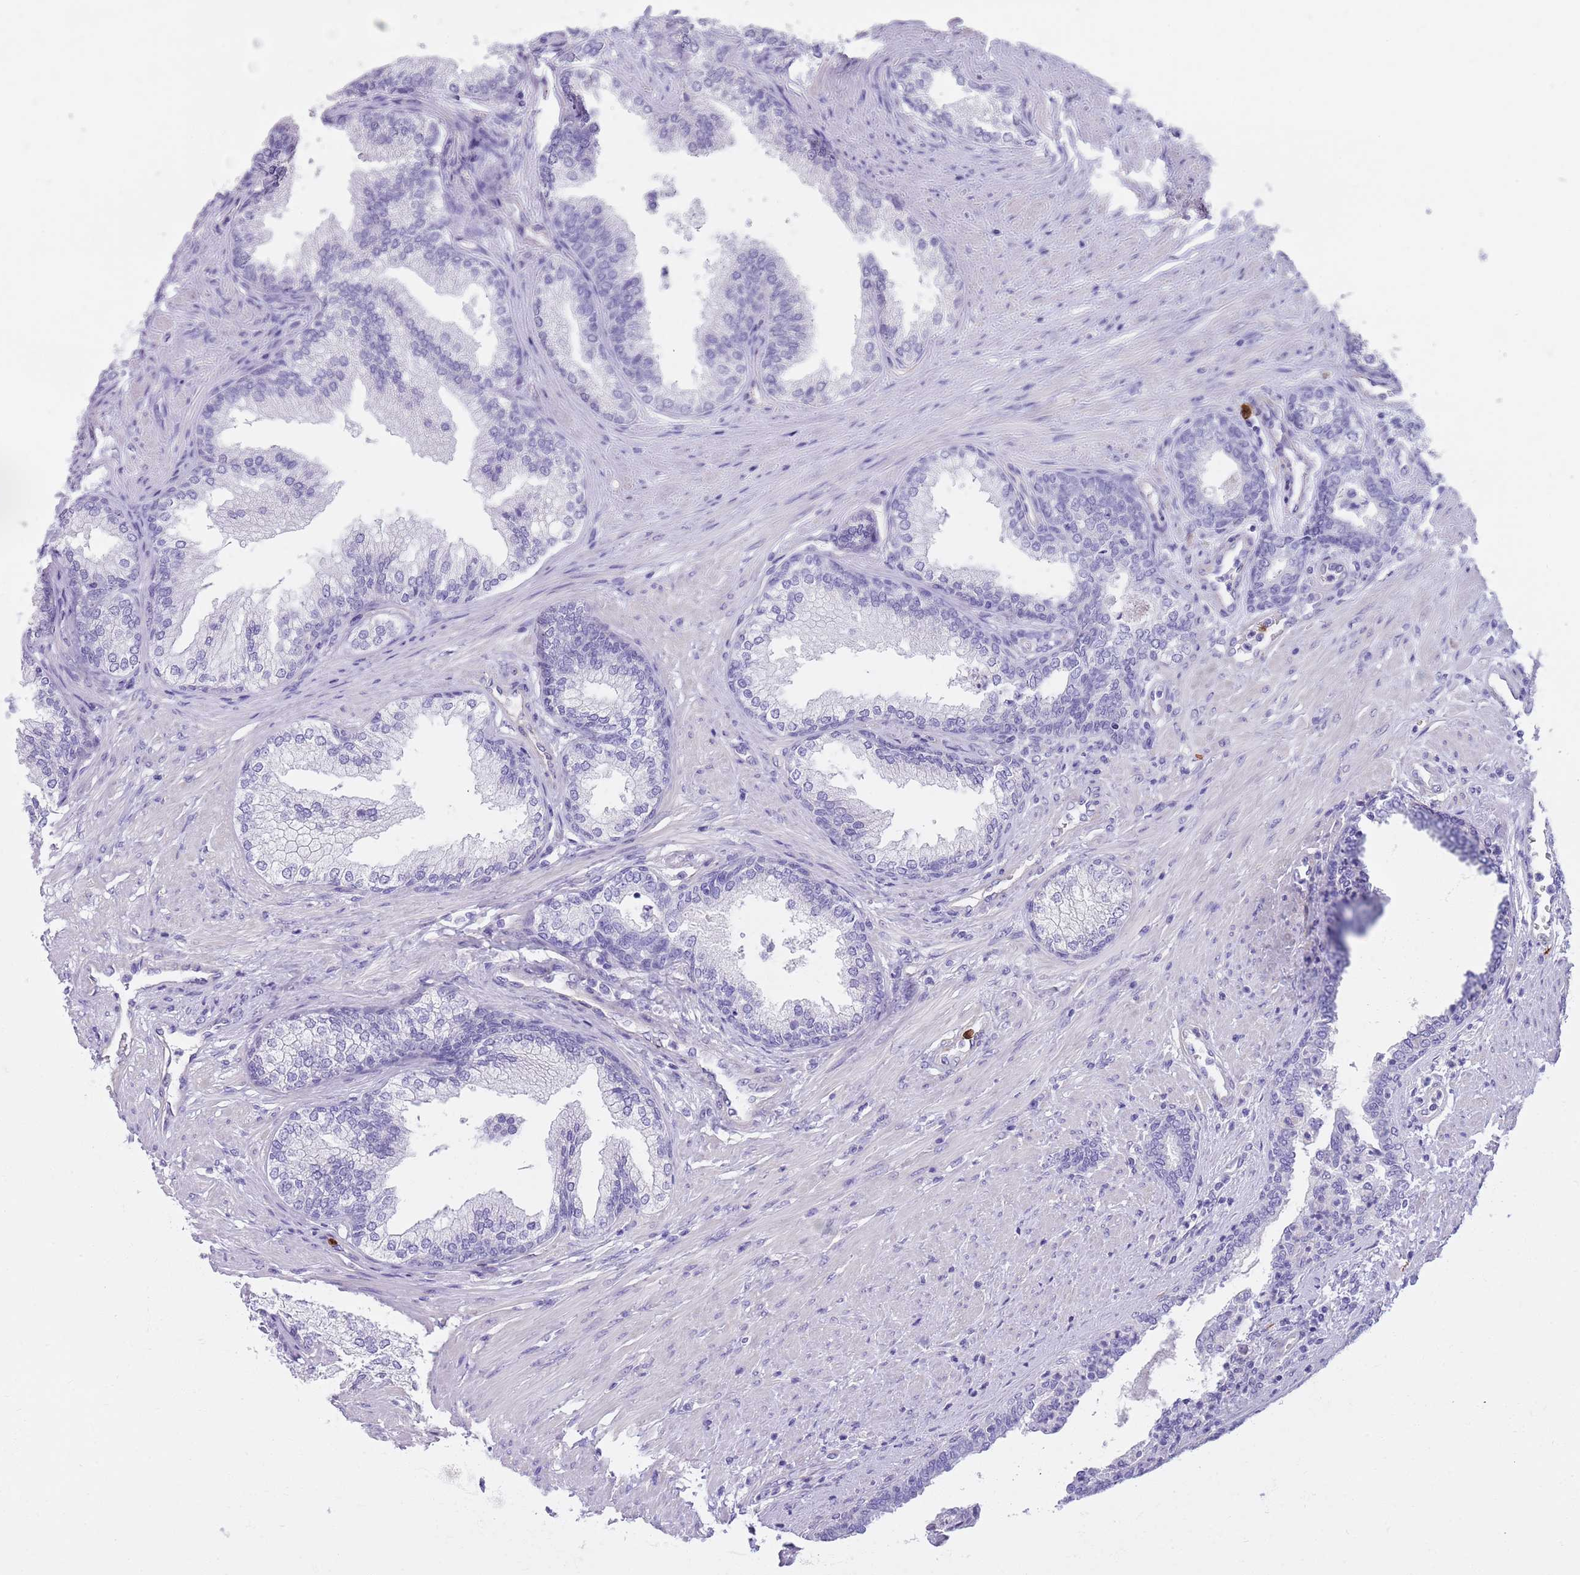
{"staining": {"intensity": "negative", "quantity": "none", "location": "none"}, "tissue": "prostate", "cell_type": "Glandular cells", "image_type": "normal", "snomed": [{"axis": "morphology", "description": "Normal tissue, NOS"}, {"axis": "topography", "description": "Prostate"}], "caption": "The image displays no staining of glandular cells in benign prostate. (Stains: DAB (3,3'-diaminobenzidine) immunohistochemistry with hematoxylin counter stain, Microscopy: brightfield microscopy at high magnification).", "gene": "TSGA13", "patient": {"sex": "male", "age": 76}}